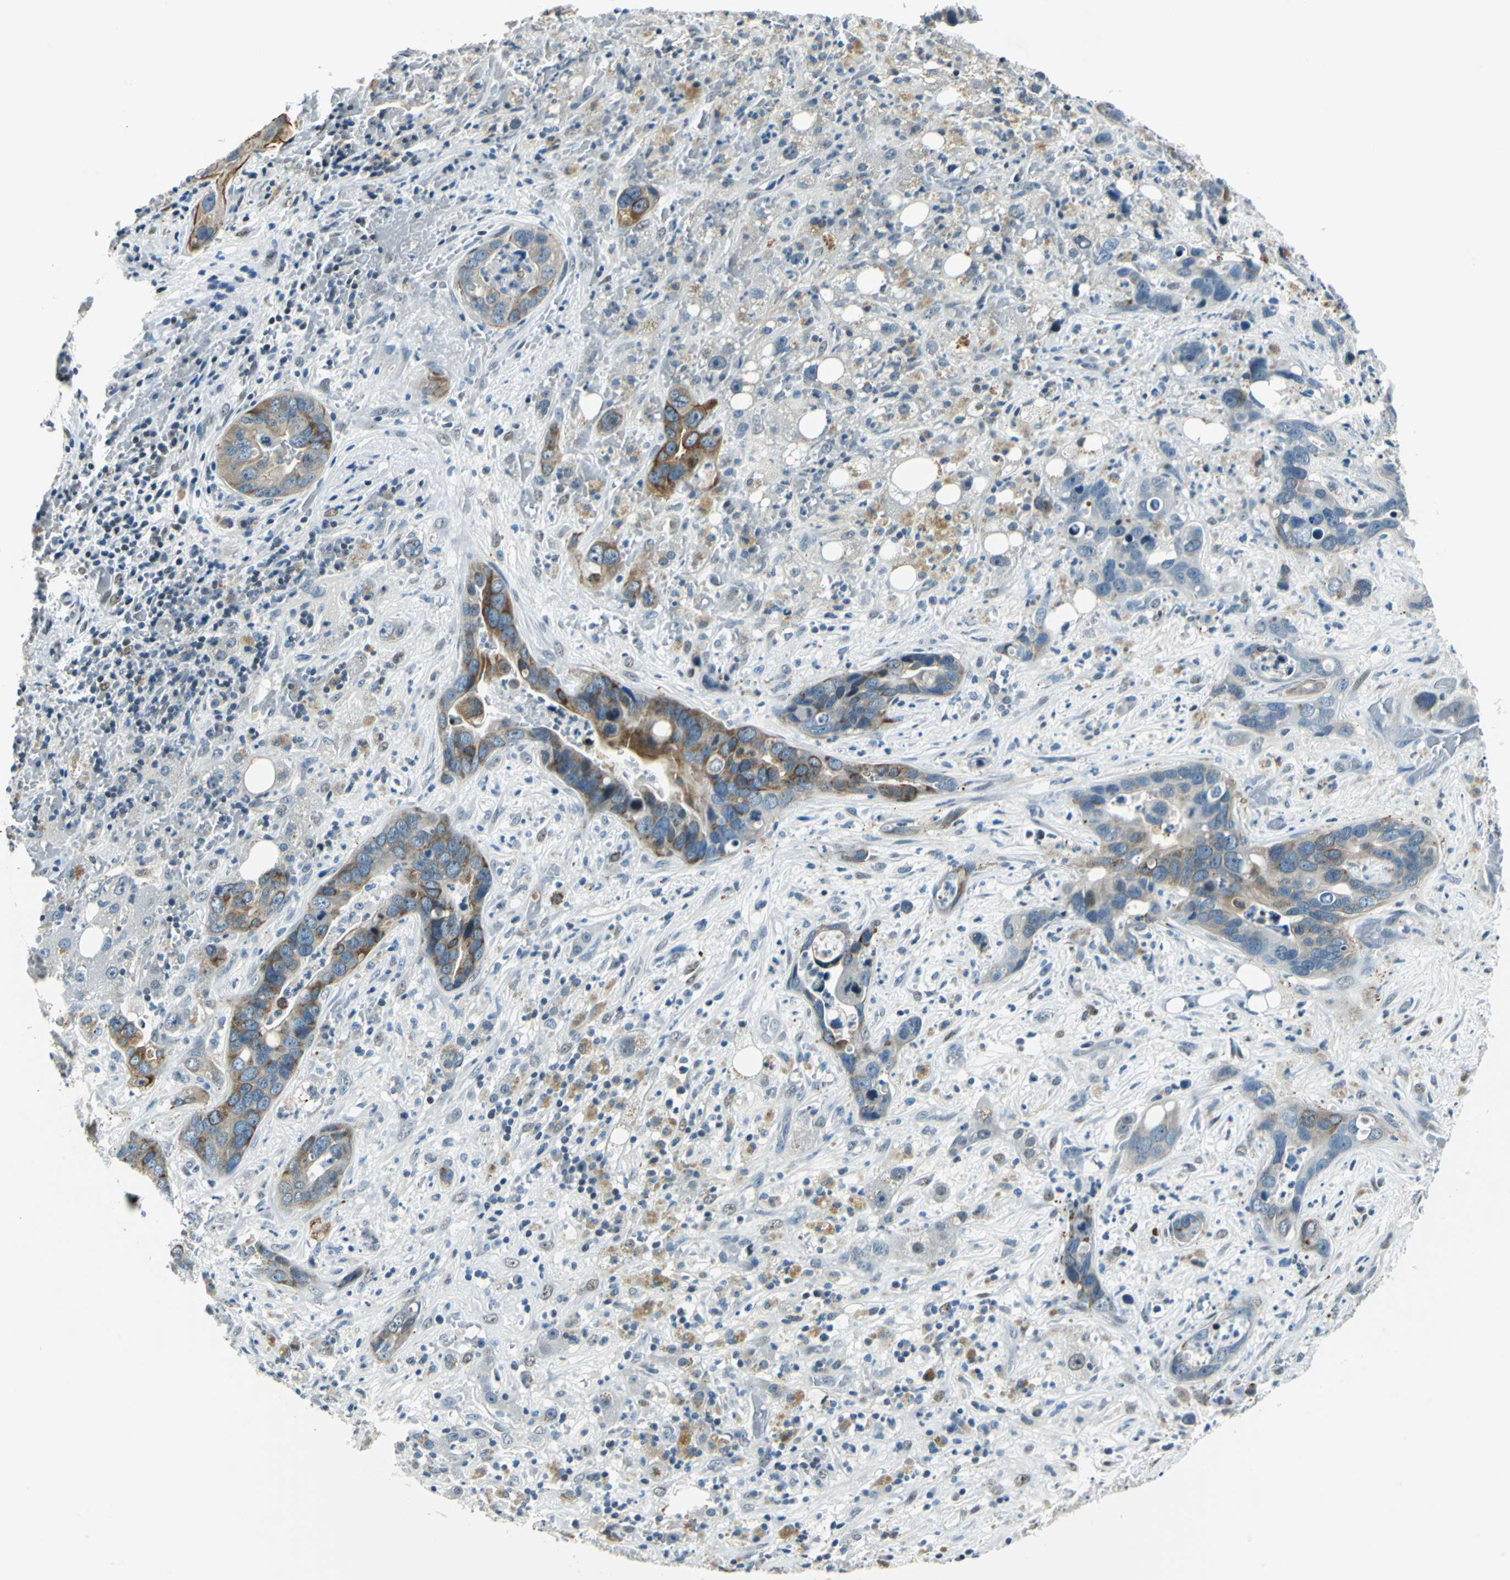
{"staining": {"intensity": "strong", "quantity": ">75%", "location": "cytoplasmic/membranous"}, "tissue": "liver cancer", "cell_type": "Tumor cells", "image_type": "cancer", "snomed": [{"axis": "morphology", "description": "Cholangiocarcinoma"}, {"axis": "topography", "description": "Liver"}], "caption": "Brown immunohistochemical staining in liver cancer demonstrates strong cytoplasmic/membranous positivity in approximately >75% of tumor cells.", "gene": "HCFC2", "patient": {"sex": "female", "age": 65}}